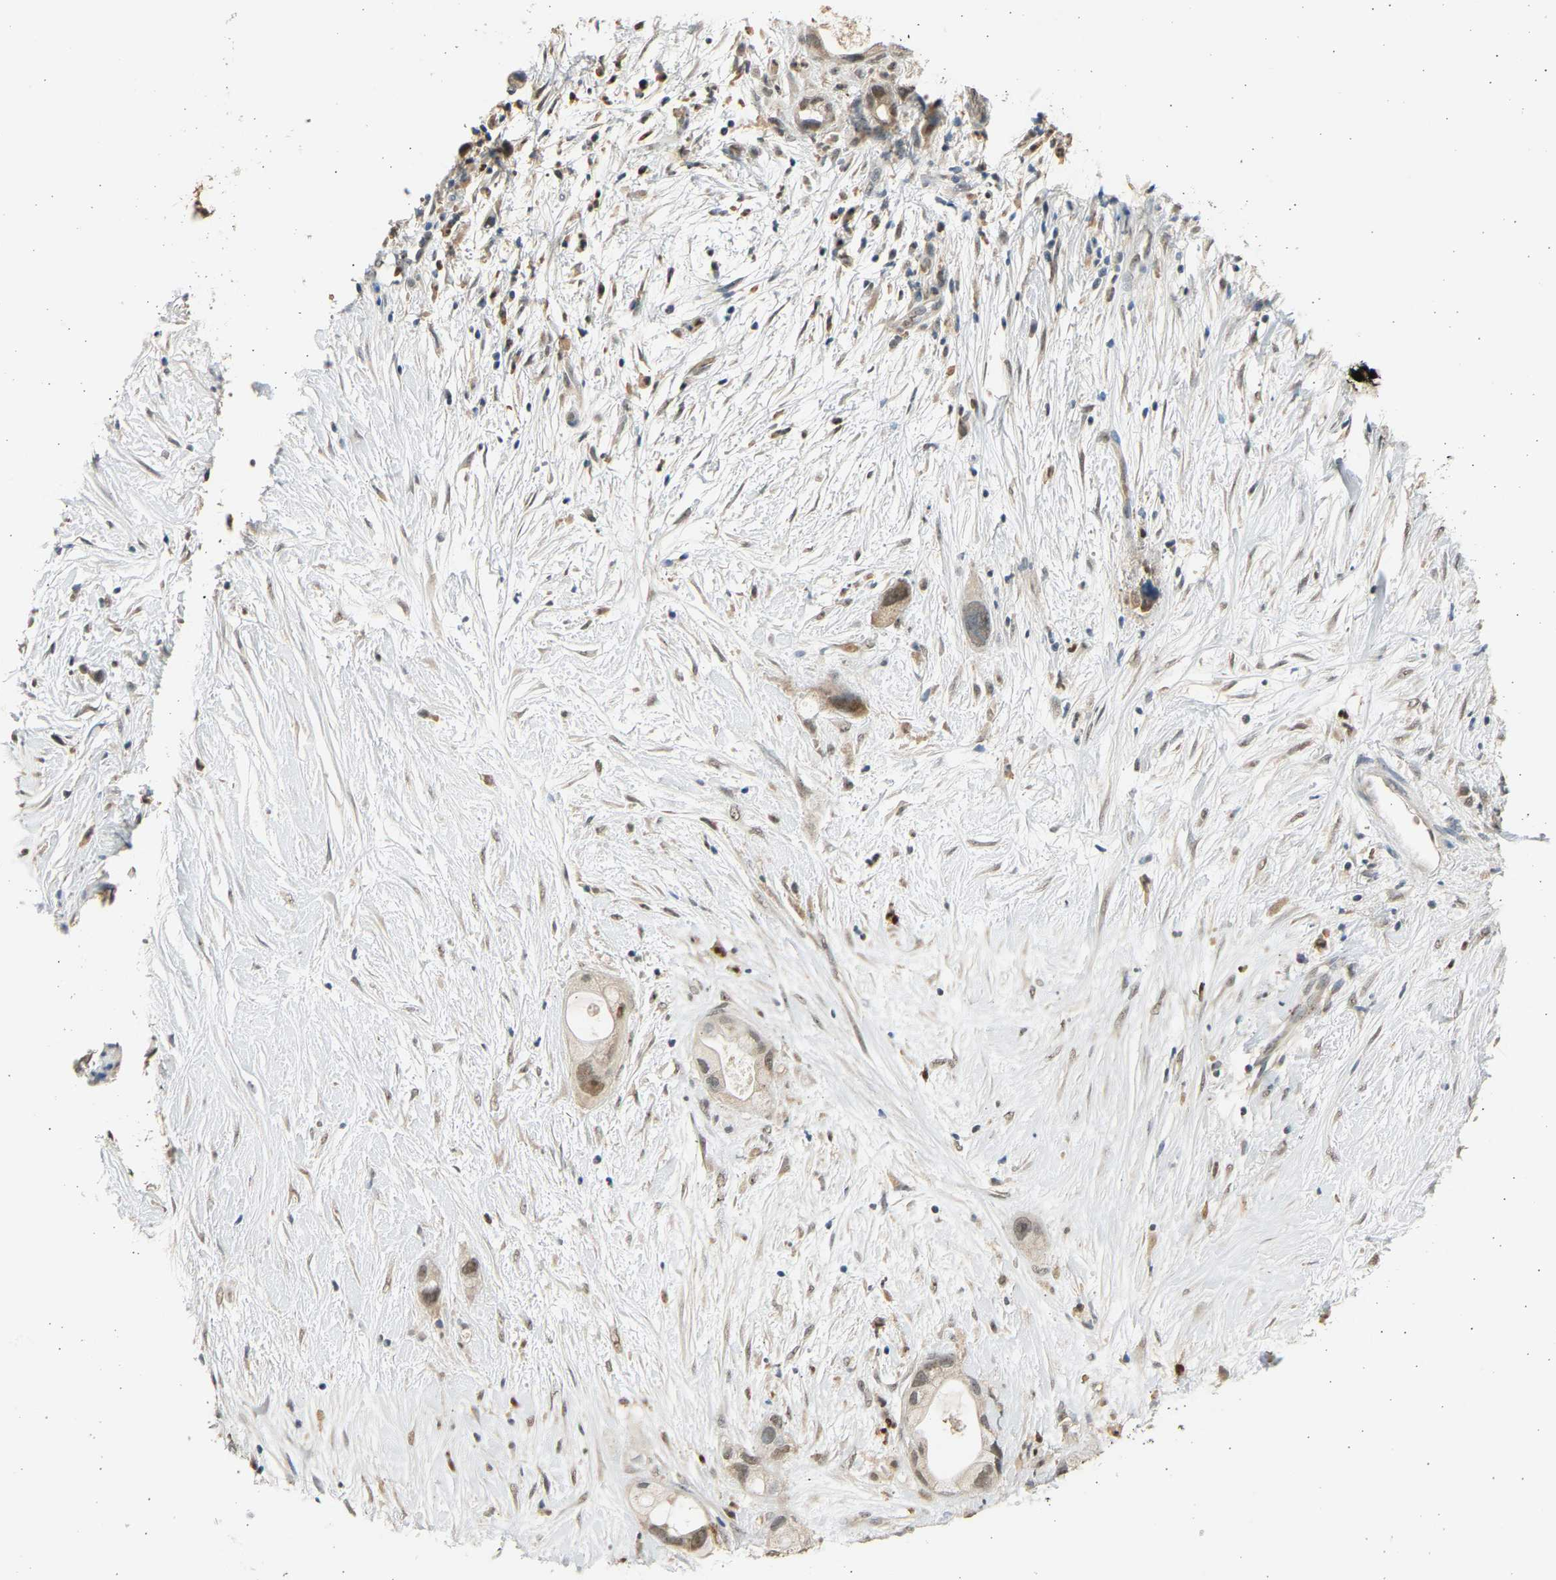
{"staining": {"intensity": "weak", "quantity": ">75%", "location": "nuclear"}, "tissue": "pancreatic cancer", "cell_type": "Tumor cells", "image_type": "cancer", "snomed": [{"axis": "morphology", "description": "Adenocarcinoma, NOS"}, {"axis": "topography", "description": "Pancreas"}], "caption": "About >75% of tumor cells in human pancreatic cancer (adenocarcinoma) demonstrate weak nuclear protein positivity as visualized by brown immunohistochemical staining.", "gene": "BIRC2", "patient": {"sex": "female", "age": 59}}